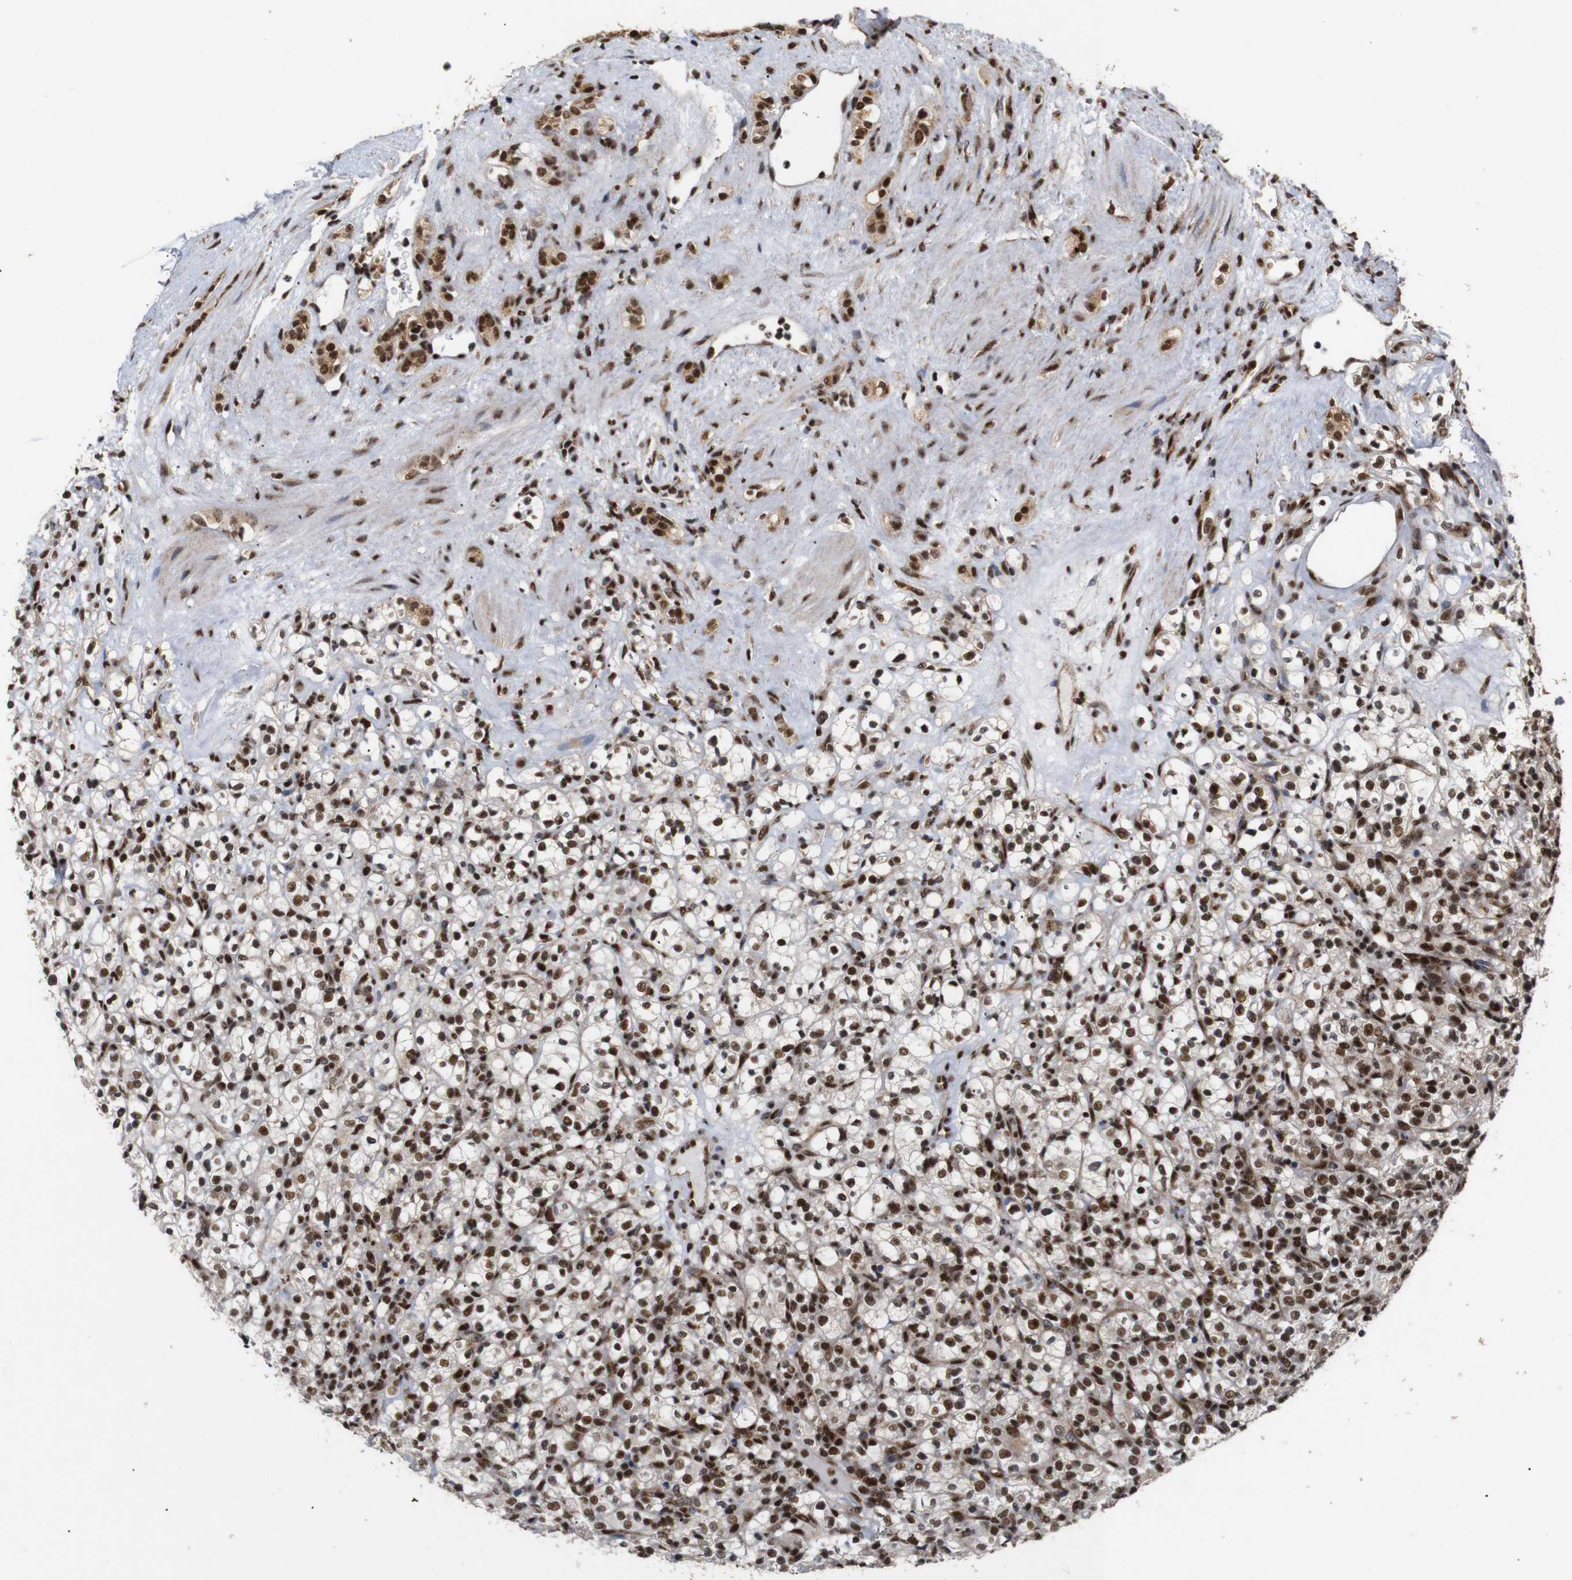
{"staining": {"intensity": "moderate", "quantity": ">75%", "location": "nuclear"}, "tissue": "renal cancer", "cell_type": "Tumor cells", "image_type": "cancer", "snomed": [{"axis": "morphology", "description": "Normal tissue, NOS"}, {"axis": "morphology", "description": "Adenocarcinoma, NOS"}, {"axis": "topography", "description": "Kidney"}], "caption": "Adenocarcinoma (renal) tissue shows moderate nuclear staining in approximately >75% of tumor cells, visualized by immunohistochemistry.", "gene": "PYM1", "patient": {"sex": "female", "age": 72}}